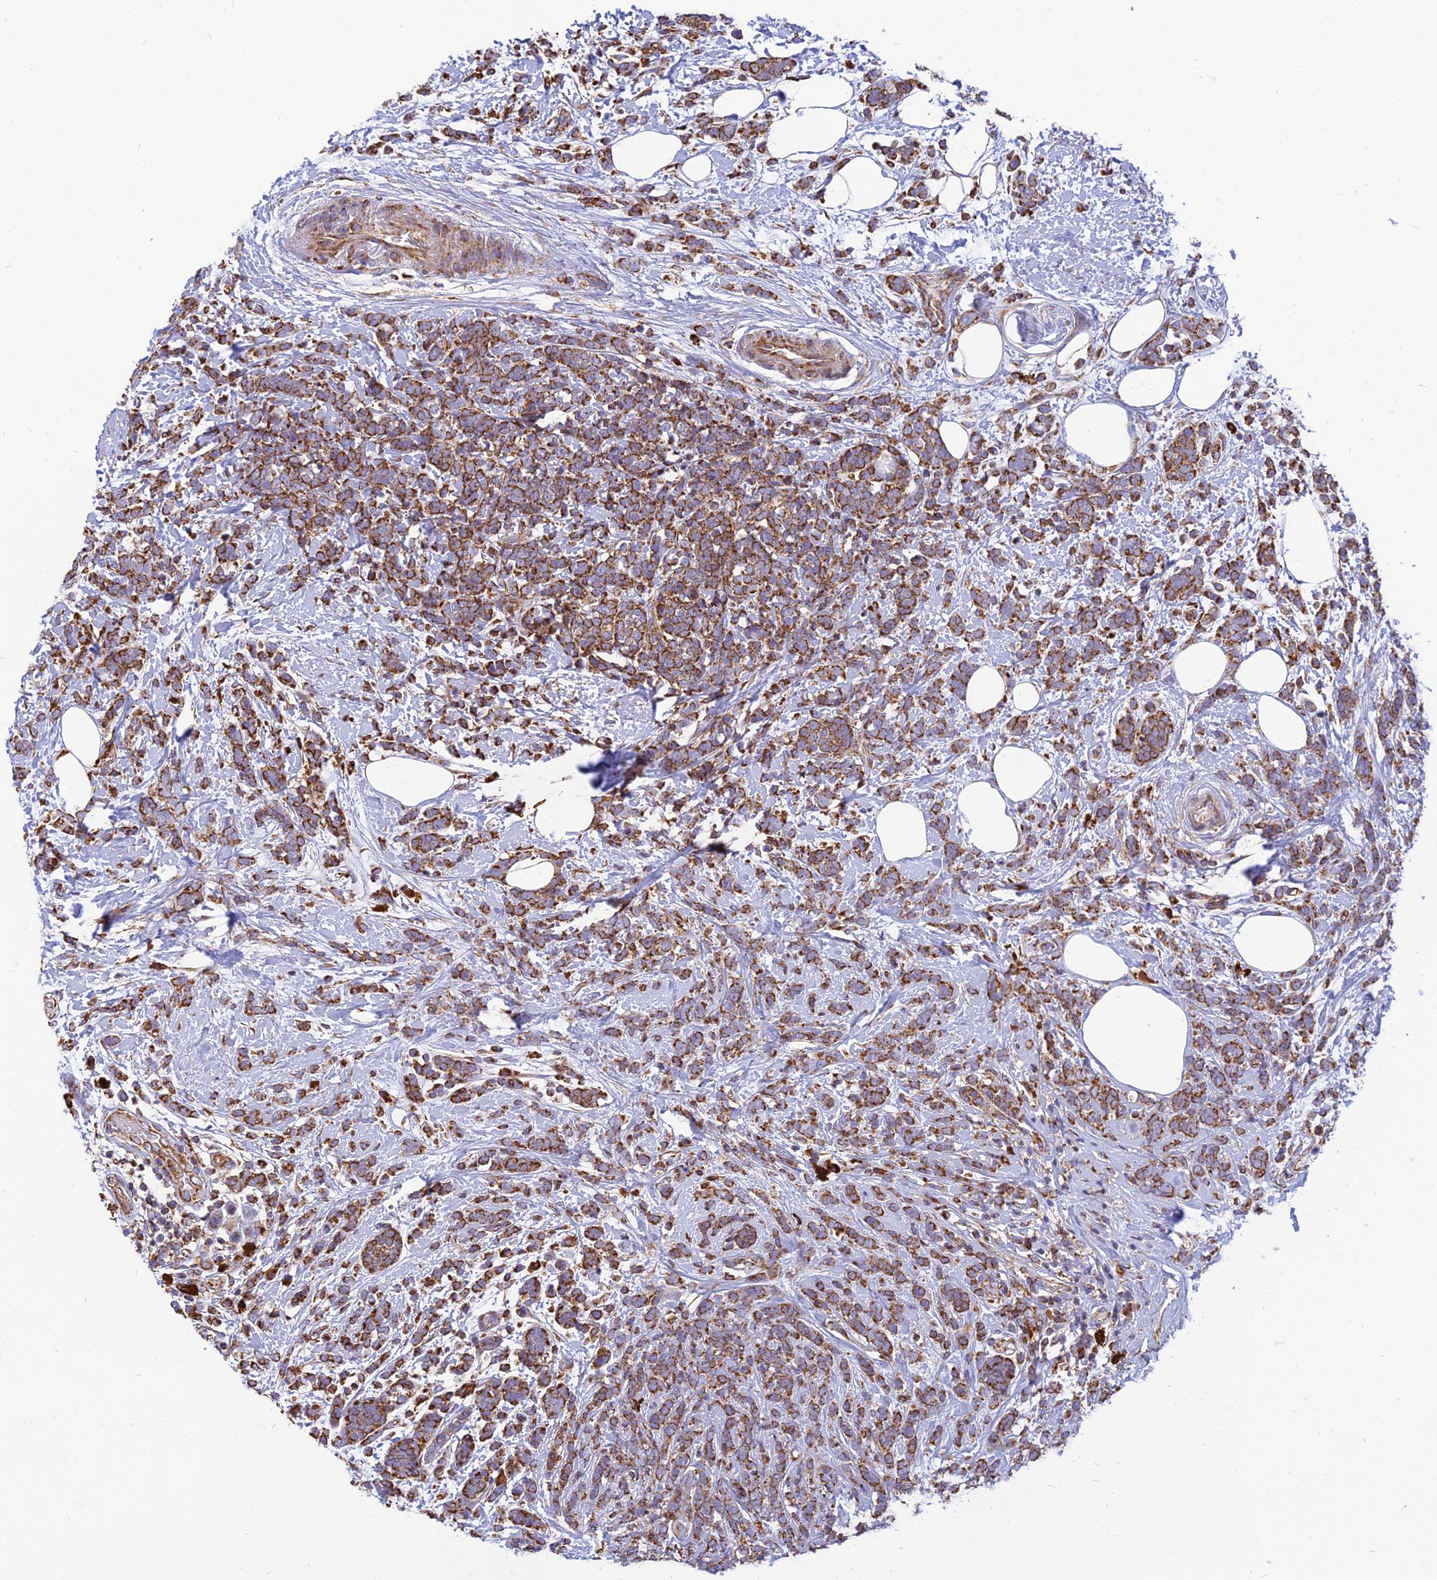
{"staining": {"intensity": "strong", "quantity": ">75%", "location": "cytoplasmic/membranous"}, "tissue": "breast cancer", "cell_type": "Tumor cells", "image_type": "cancer", "snomed": [{"axis": "morphology", "description": "Lobular carcinoma"}, {"axis": "topography", "description": "Breast"}], "caption": "An image of breast cancer (lobular carcinoma) stained for a protein displays strong cytoplasmic/membranous brown staining in tumor cells.", "gene": "THUMPD2", "patient": {"sex": "female", "age": 58}}